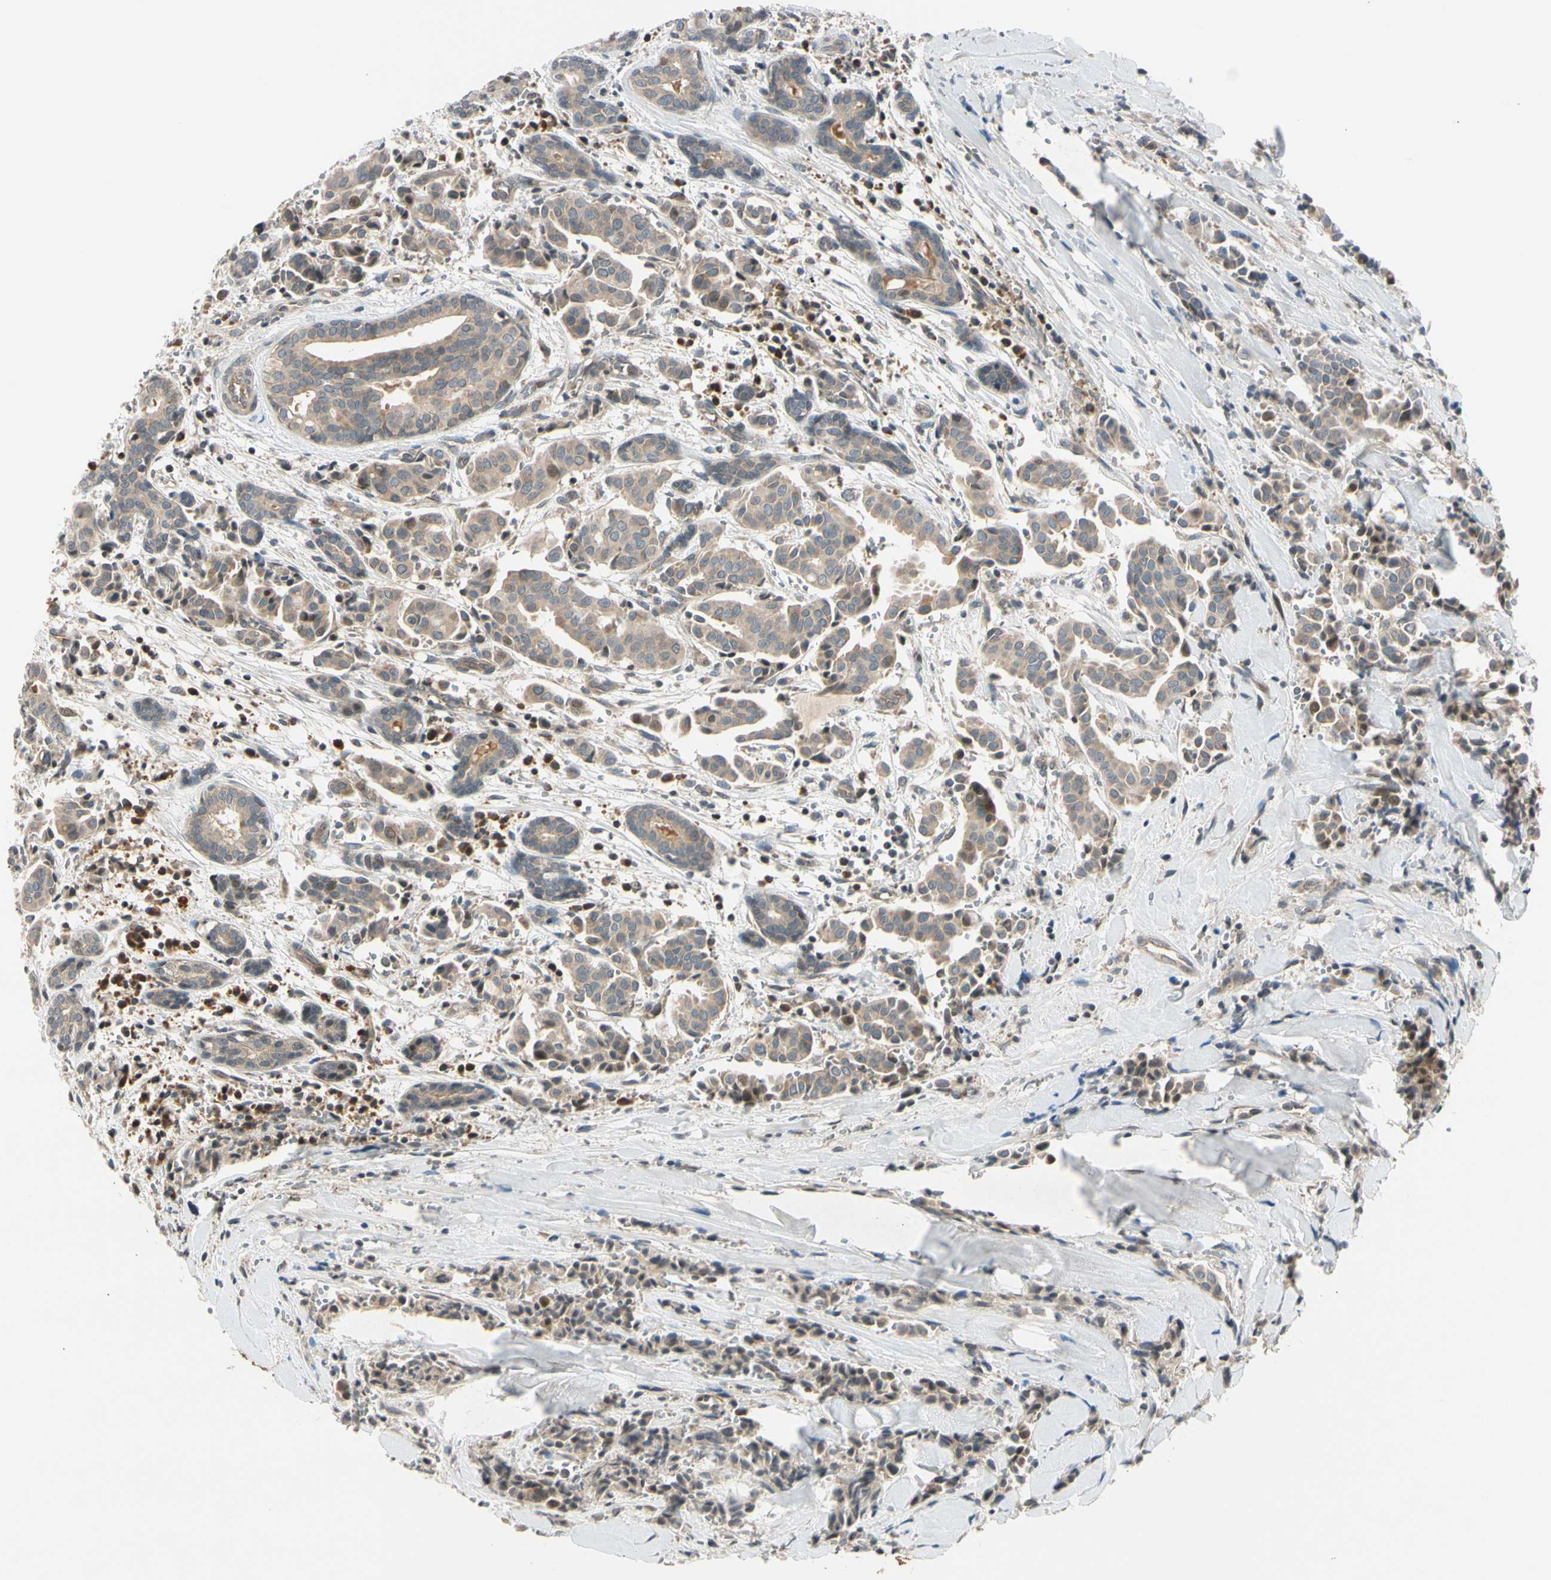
{"staining": {"intensity": "weak", "quantity": ">75%", "location": "cytoplasmic/membranous"}, "tissue": "head and neck cancer", "cell_type": "Tumor cells", "image_type": "cancer", "snomed": [{"axis": "morphology", "description": "Adenocarcinoma, NOS"}, {"axis": "topography", "description": "Salivary gland"}, {"axis": "topography", "description": "Head-Neck"}], "caption": "Protein analysis of head and neck cancer (adenocarcinoma) tissue displays weak cytoplasmic/membranous expression in approximately >75% of tumor cells. (DAB (3,3'-diaminobenzidine) IHC, brown staining for protein, blue staining for nuclei).", "gene": "FGF10", "patient": {"sex": "female", "age": 59}}